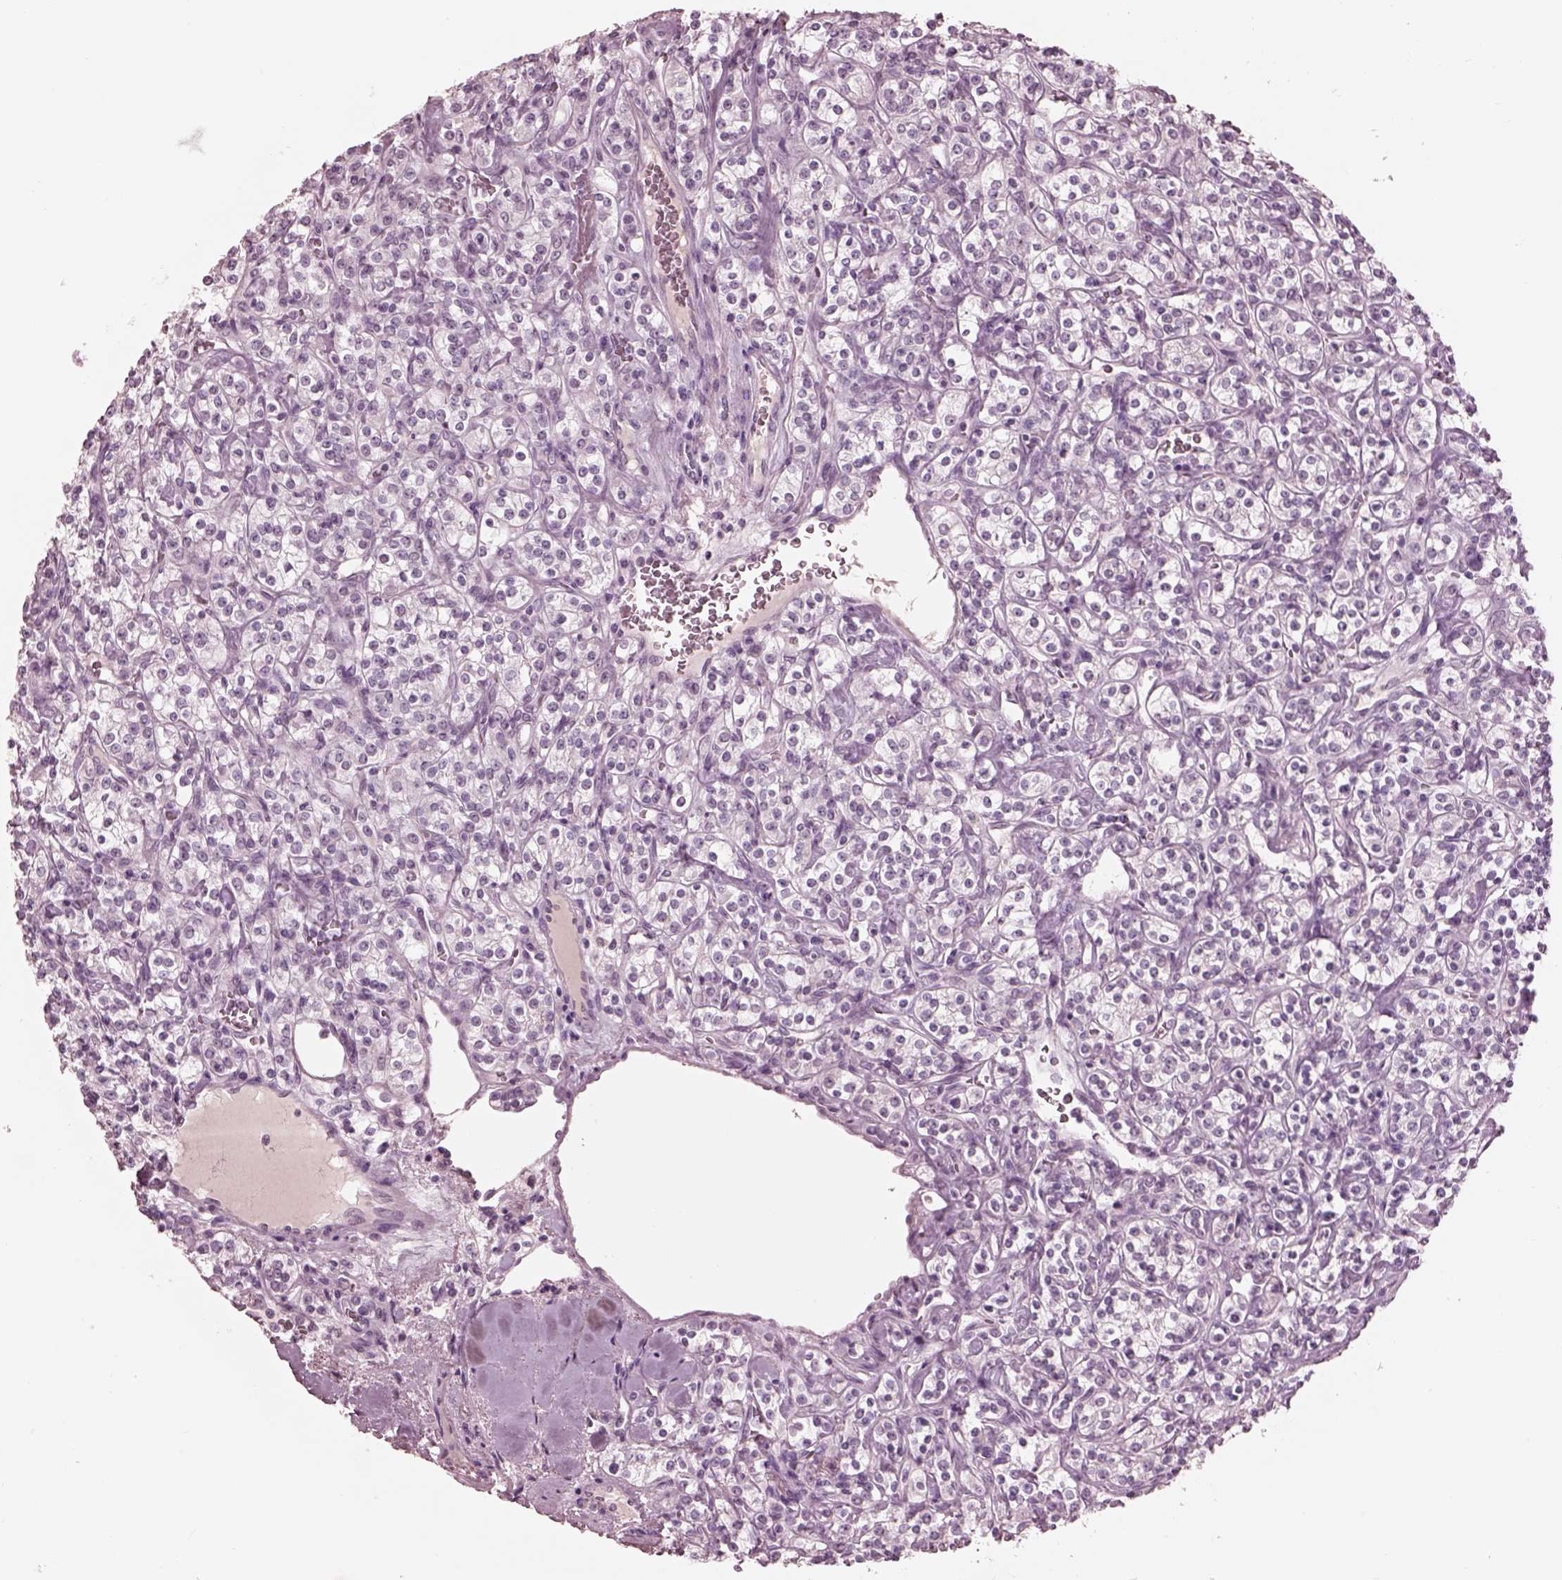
{"staining": {"intensity": "negative", "quantity": "none", "location": "none"}, "tissue": "renal cancer", "cell_type": "Tumor cells", "image_type": "cancer", "snomed": [{"axis": "morphology", "description": "Adenocarcinoma, NOS"}, {"axis": "topography", "description": "Kidney"}], "caption": "The IHC histopathology image has no significant expression in tumor cells of renal cancer tissue.", "gene": "GARIN4", "patient": {"sex": "male", "age": 77}}